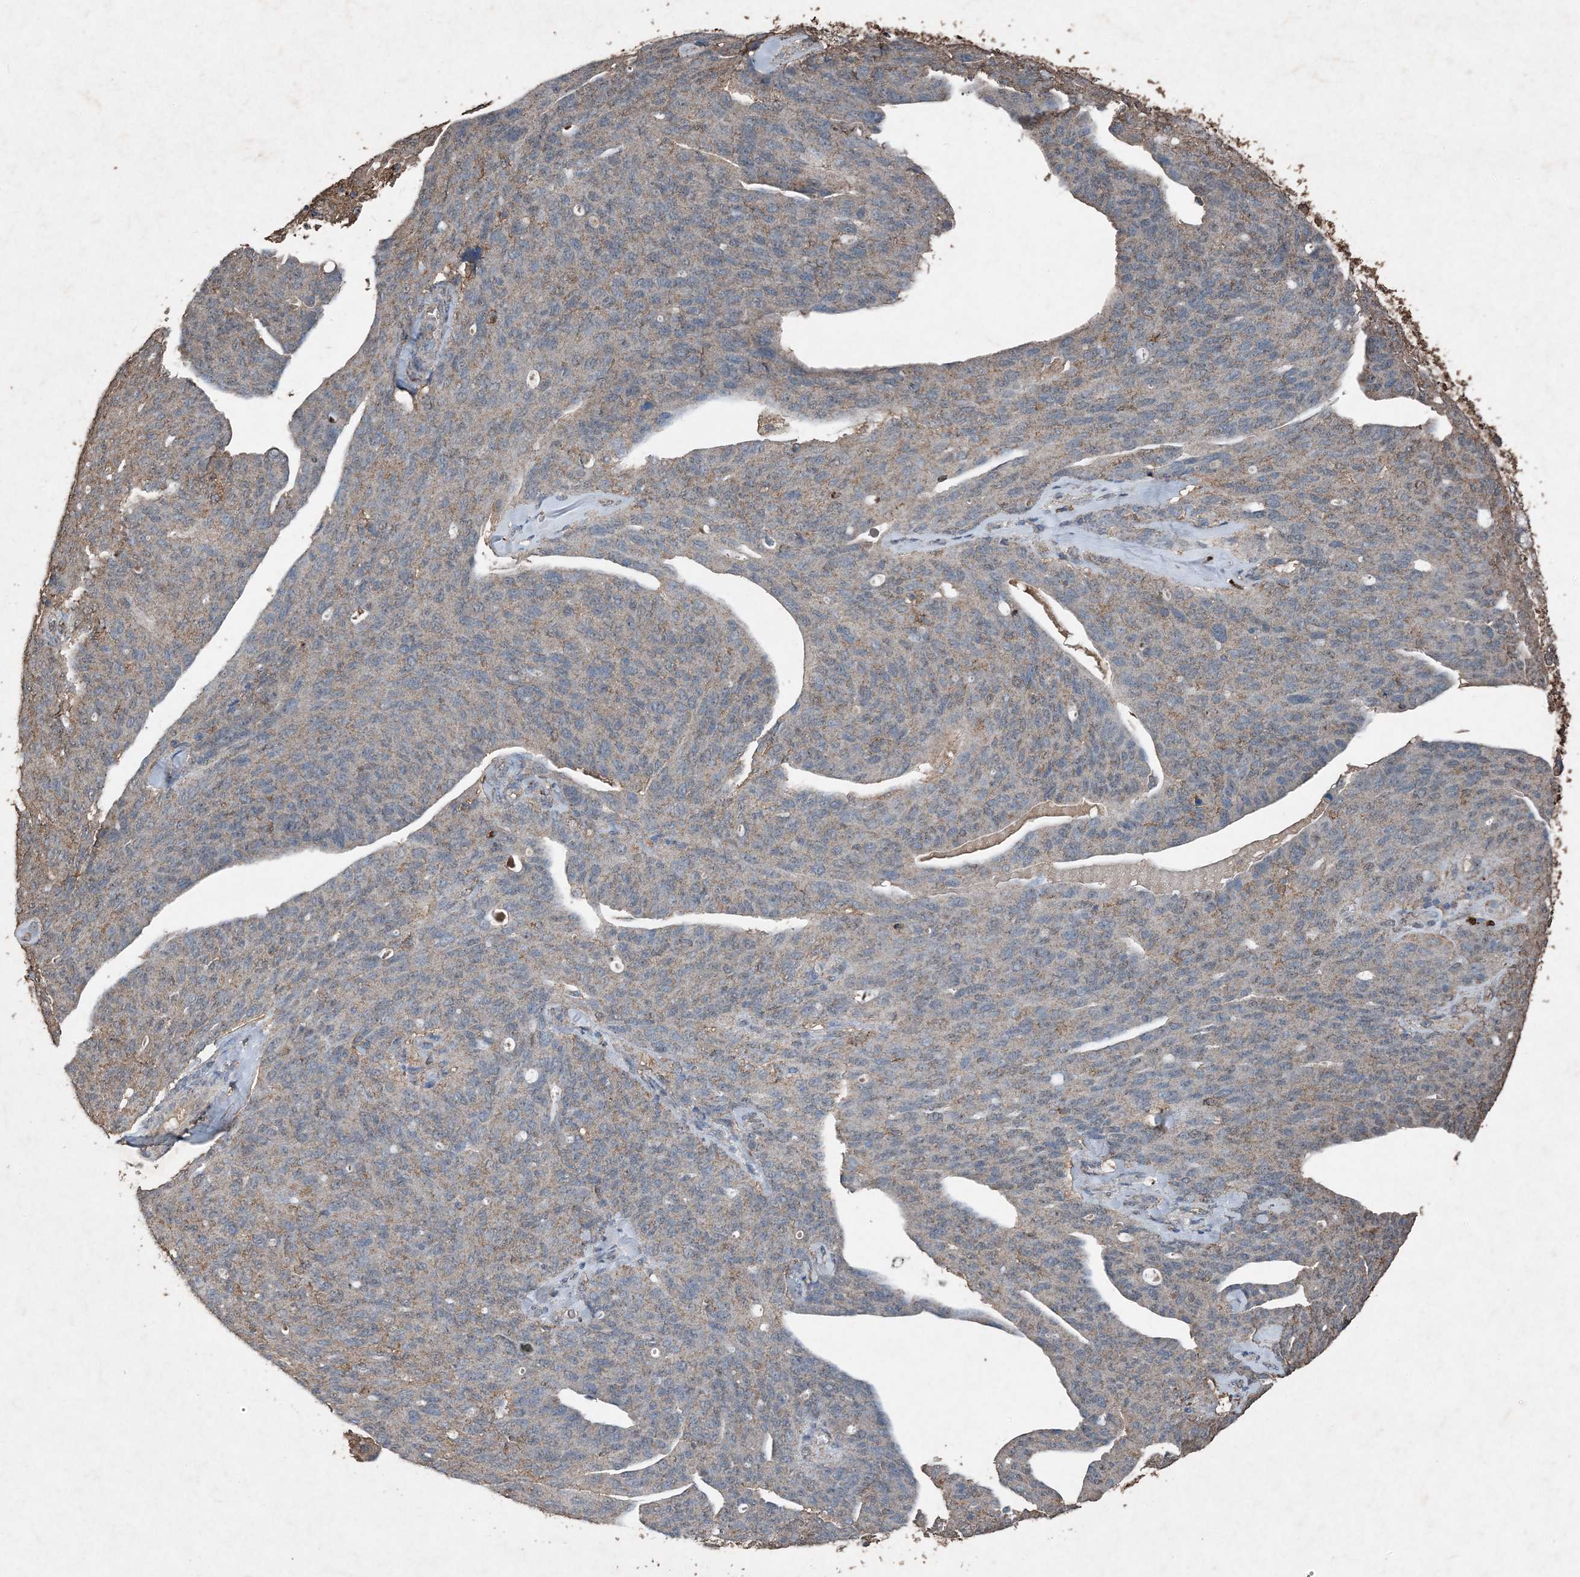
{"staining": {"intensity": "weak", "quantity": "<25%", "location": "cytoplasmic/membranous"}, "tissue": "ovarian cancer", "cell_type": "Tumor cells", "image_type": "cancer", "snomed": [{"axis": "morphology", "description": "Carcinoma, endometroid"}, {"axis": "topography", "description": "Ovary"}], "caption": "An IHC photomicrograph of endometroid carcinoma (ovarian) is shown. There is no staining in tumor cells of endometroid carcinoma (ovarian). The staining was performed using DAB to visualize the protein expression in brown, while the nuclei were stained in blue with hematoxylin (Magnification: 20x).", "gene": "FCN3", "patient": {"sex": "female", "age": 60}}